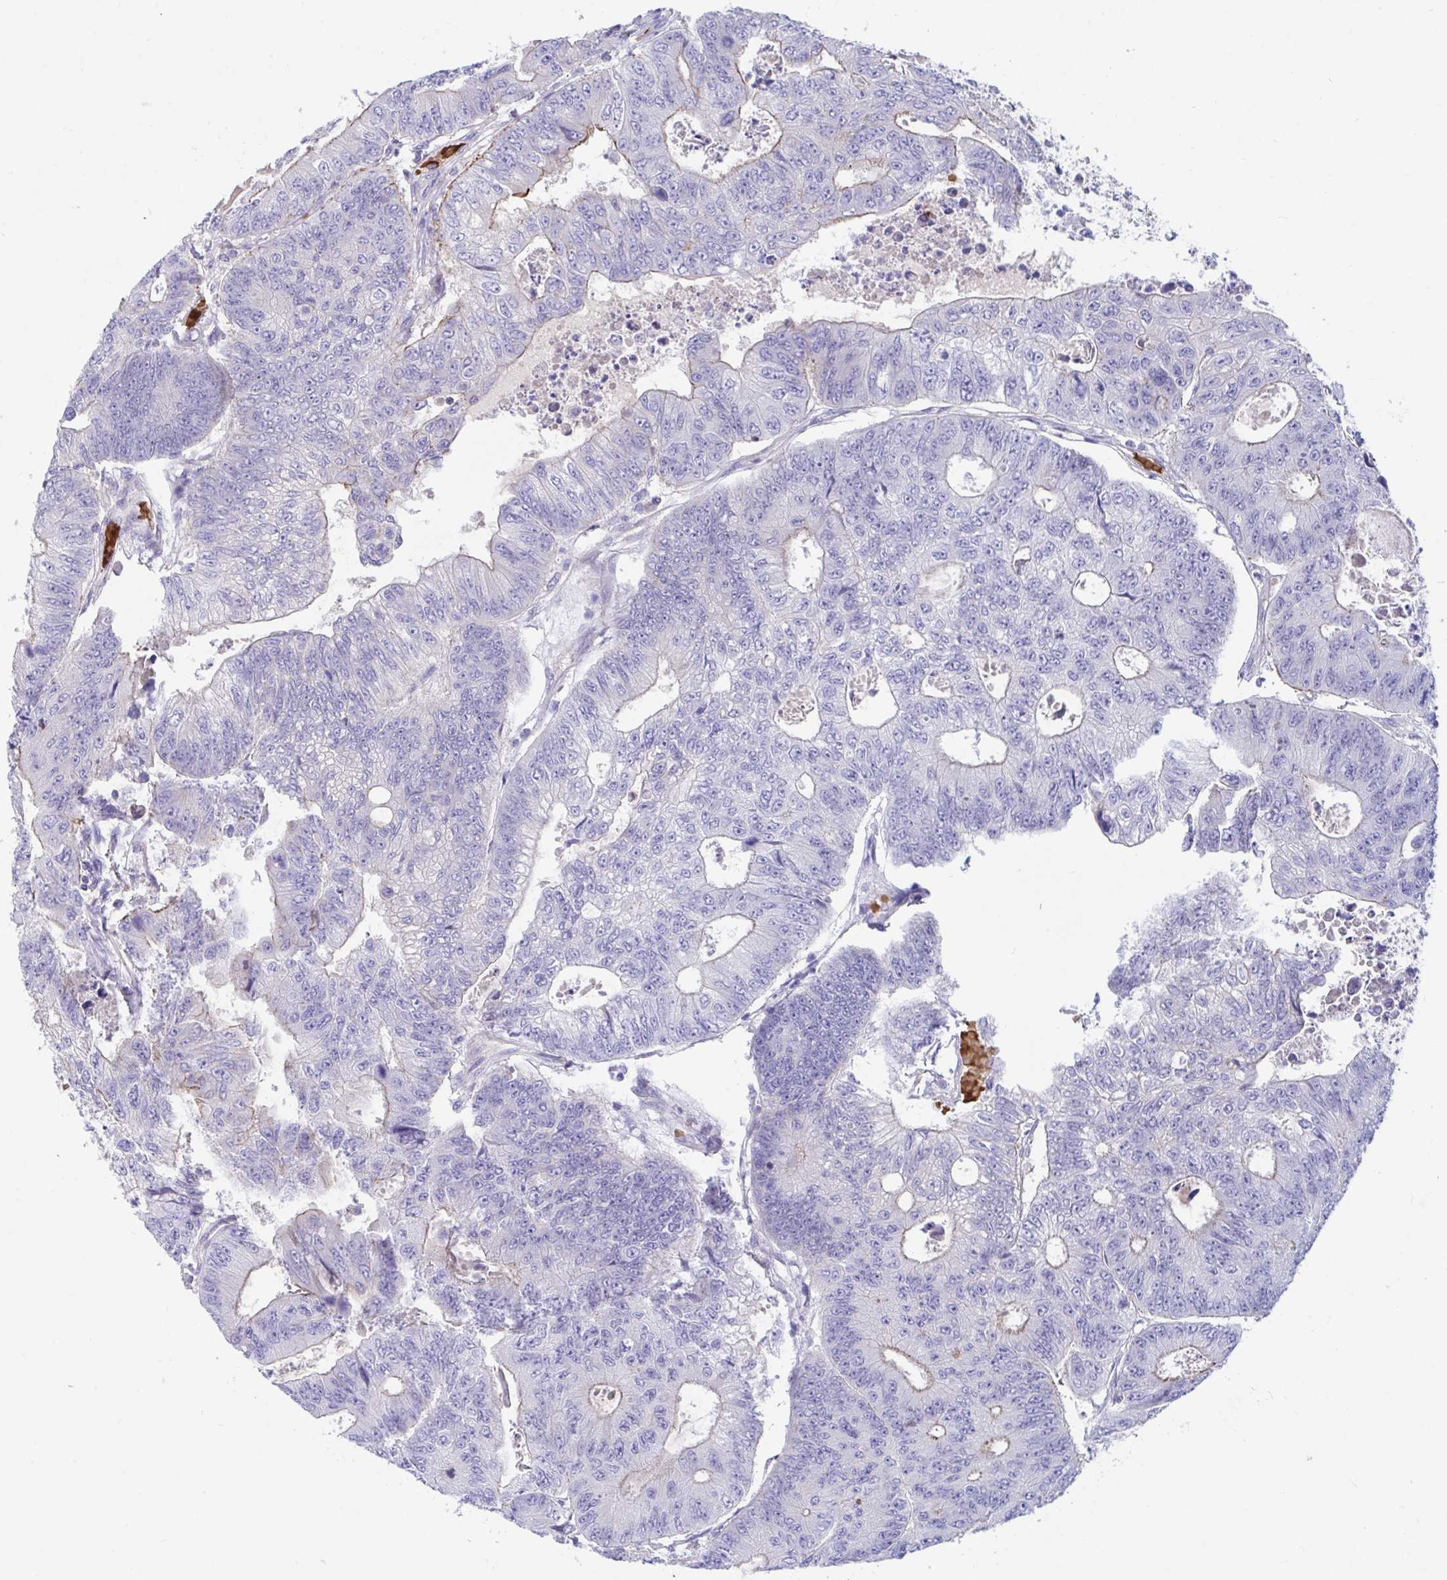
{"staining": {"intensity": "weak", "quantity": "<25%", "location": "cytoplasmic/membranous"}, "tissue": "colorectal cancer", "cell_type": "Tumor cells", "image_type": "cancer", "snomed": [{"axis": "morphology", "description": "Adenocarcinoma, NOS"}, {"axis": "topography", "description": "Colon"}], "caption": "Tumor cells show no significant positivity in adenocarcinoma (colorectal). Nuclei are stained in blue.", "gene": "TTC30B", "patient": {"sex": "female", "age": 48}}